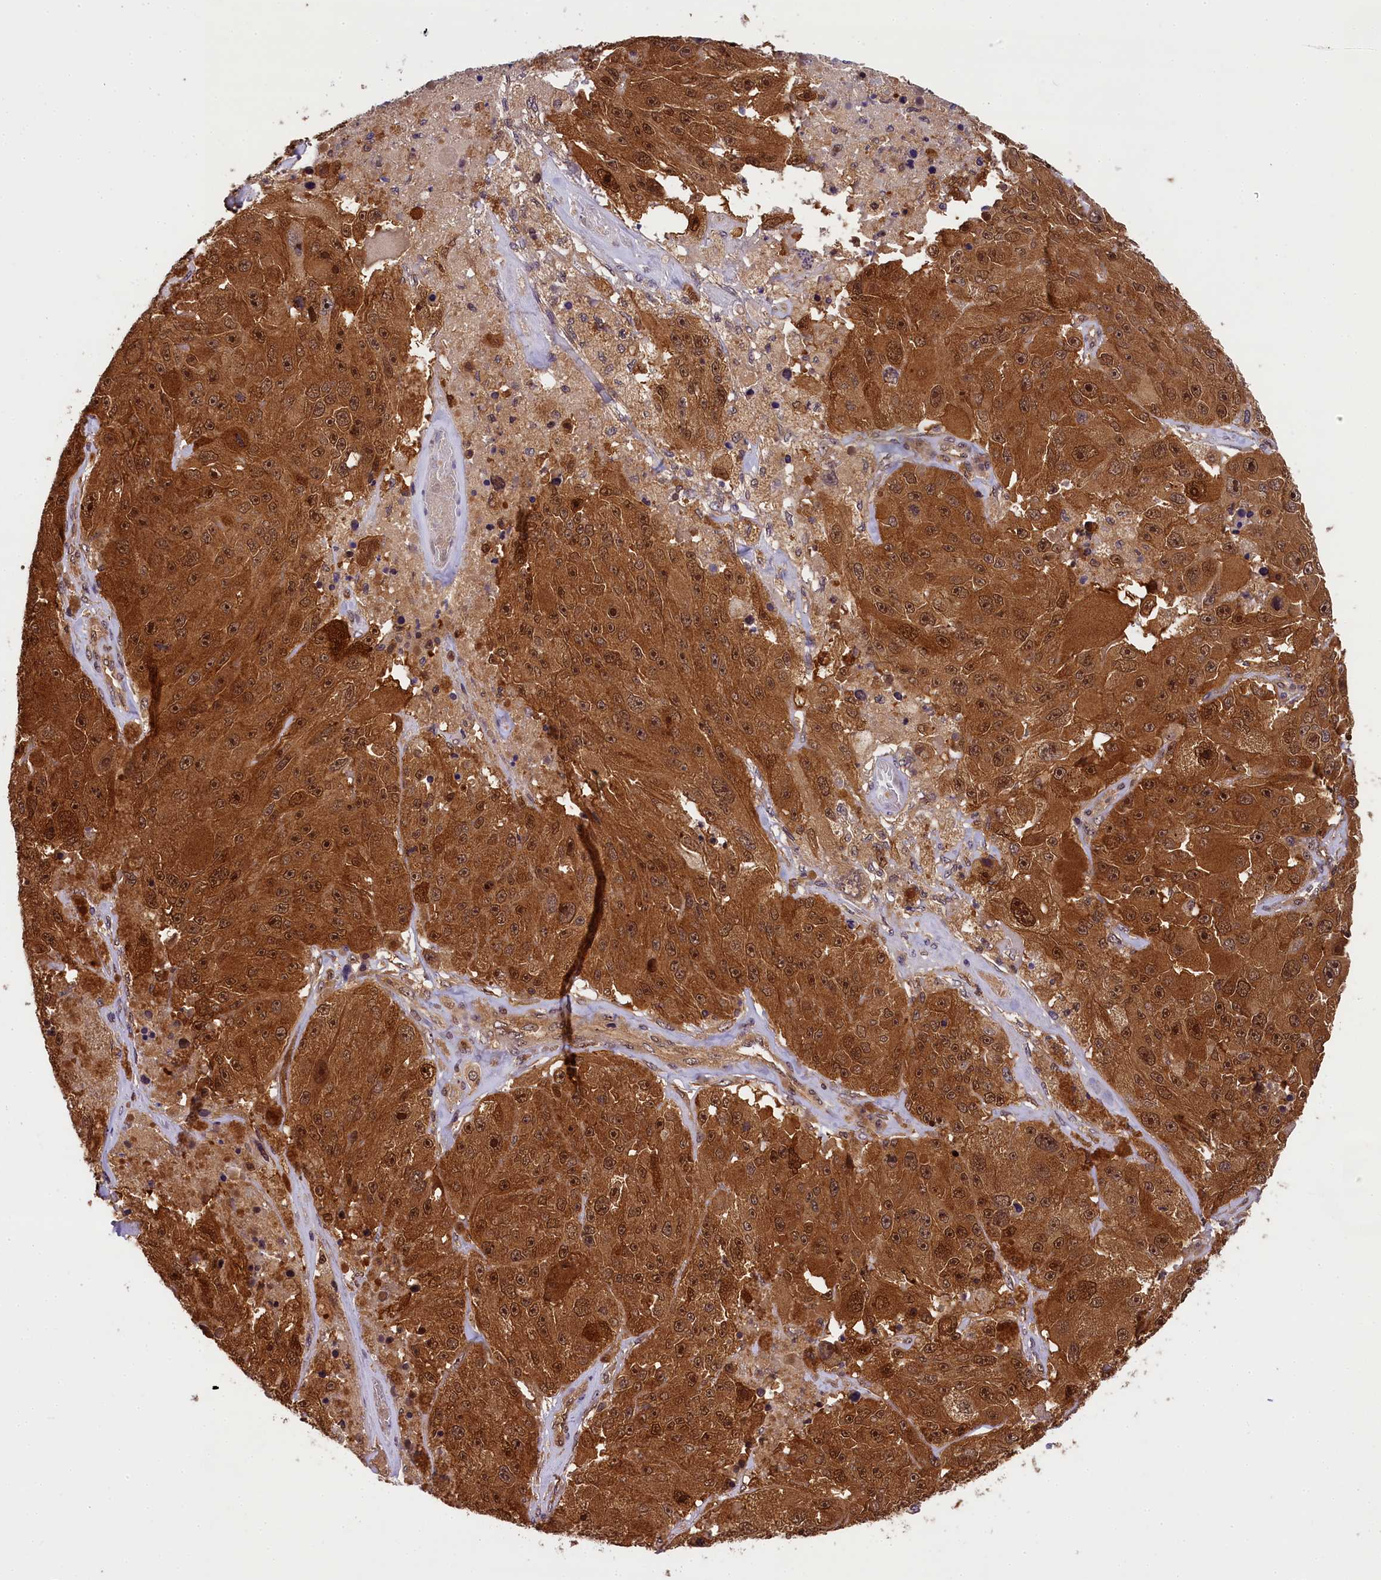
{"staining": {"intensity": "strong", "quantity": ">75%", "location": "cytoplasmic/membranous,nuclear"}, "tissue": "melanoma", "cell_type": "Tumor cells", "image_type": "cancer", "snomed": [{"axis": "morphology", "description": "Malignant melanoma, Metastatic site"}, {"axis": "topography", "description": "Lymph node"}], "caption": "This photomicrograph displays immunohistochemistry staining of malignant melanoma (metastatic site), with high strong cytoplasmic/membranous and nuclear staining in about >75% of tumor cells.", "gene": "EIF6", "patient": {"sex": "male", "age": 62}}